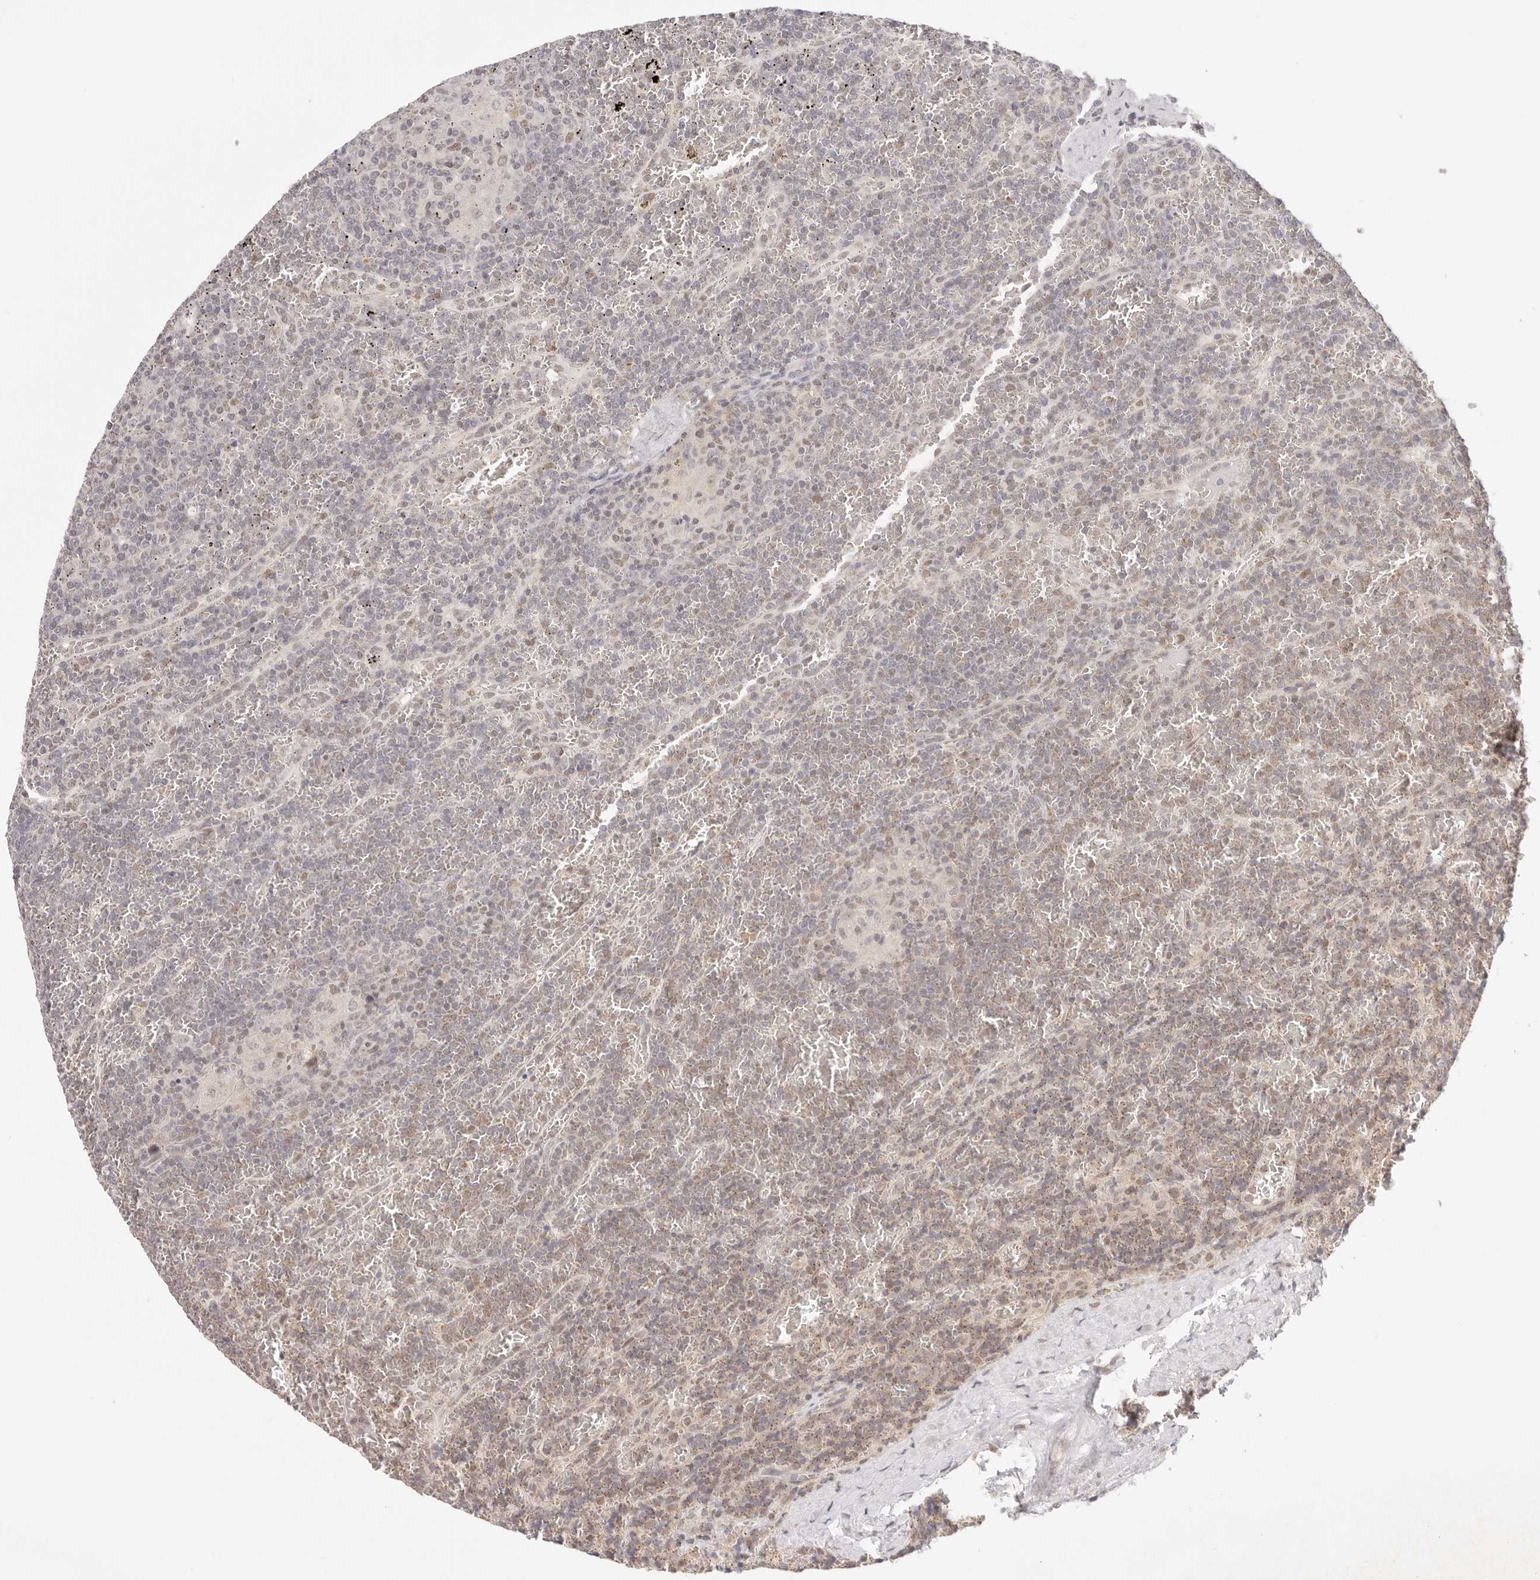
{"staining": {"intensity": "weak", "quantity": "<25%", "location": "nuclear"}, "tissue": "lymphoma", "cell_type": "Tumor cells", "image_type": "cancer", "snomed": [{"axis": "morphology", "description": "Malignant lymphoma, non-Hodgkin's type, Low grade"}, {"axis": "topography", "description": "Spleen"}], "caption": "This is an immunohistochemistry photomicrograph of lymphoma. There is no positivity in tumor cells.", "gene": "RFC3", "patient": {"sex": "female", "age": 19}}